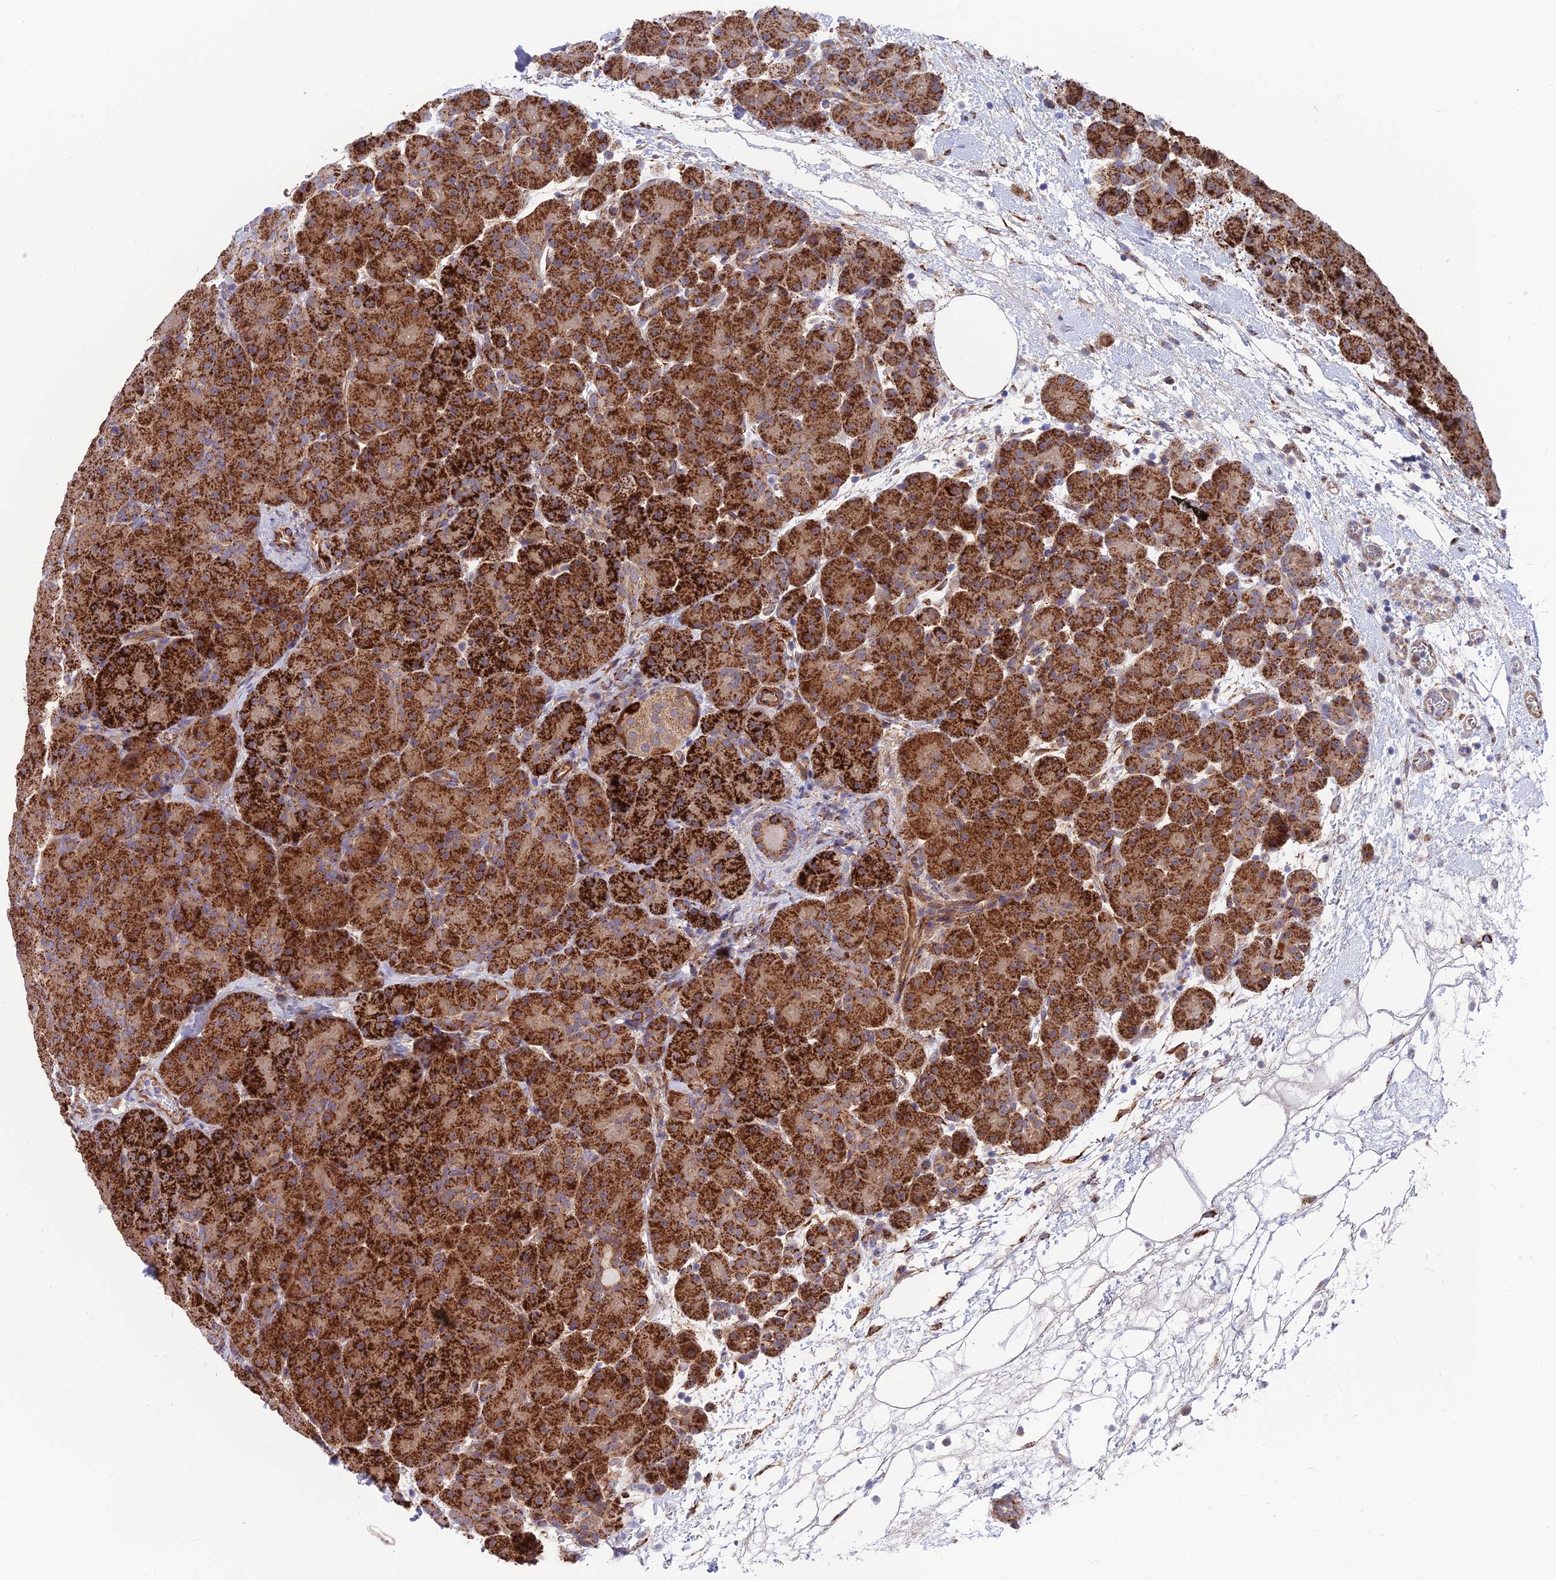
{"staining": {"intensity": "strong", "quantity": ">75%", "location": "cytoplasmic/membranous"}, "tissue": "pancreas", "cell_type": "Exocrine glandular cells", "image_type": "normal", "snomed": [{"axis": "morphology", "description": "Normal tissue, NOS"}, {"axis": "topography", "description": "Pancreas"}], "caption": "This is an image of immunohistochemistry (IHC) staining of normal pancreas, which shows strong staining in the cytoplasmic/membranous of exocrine glandular cells.", "gene": "TIGD6", "patient": {"sex": "male", "age": 66}}